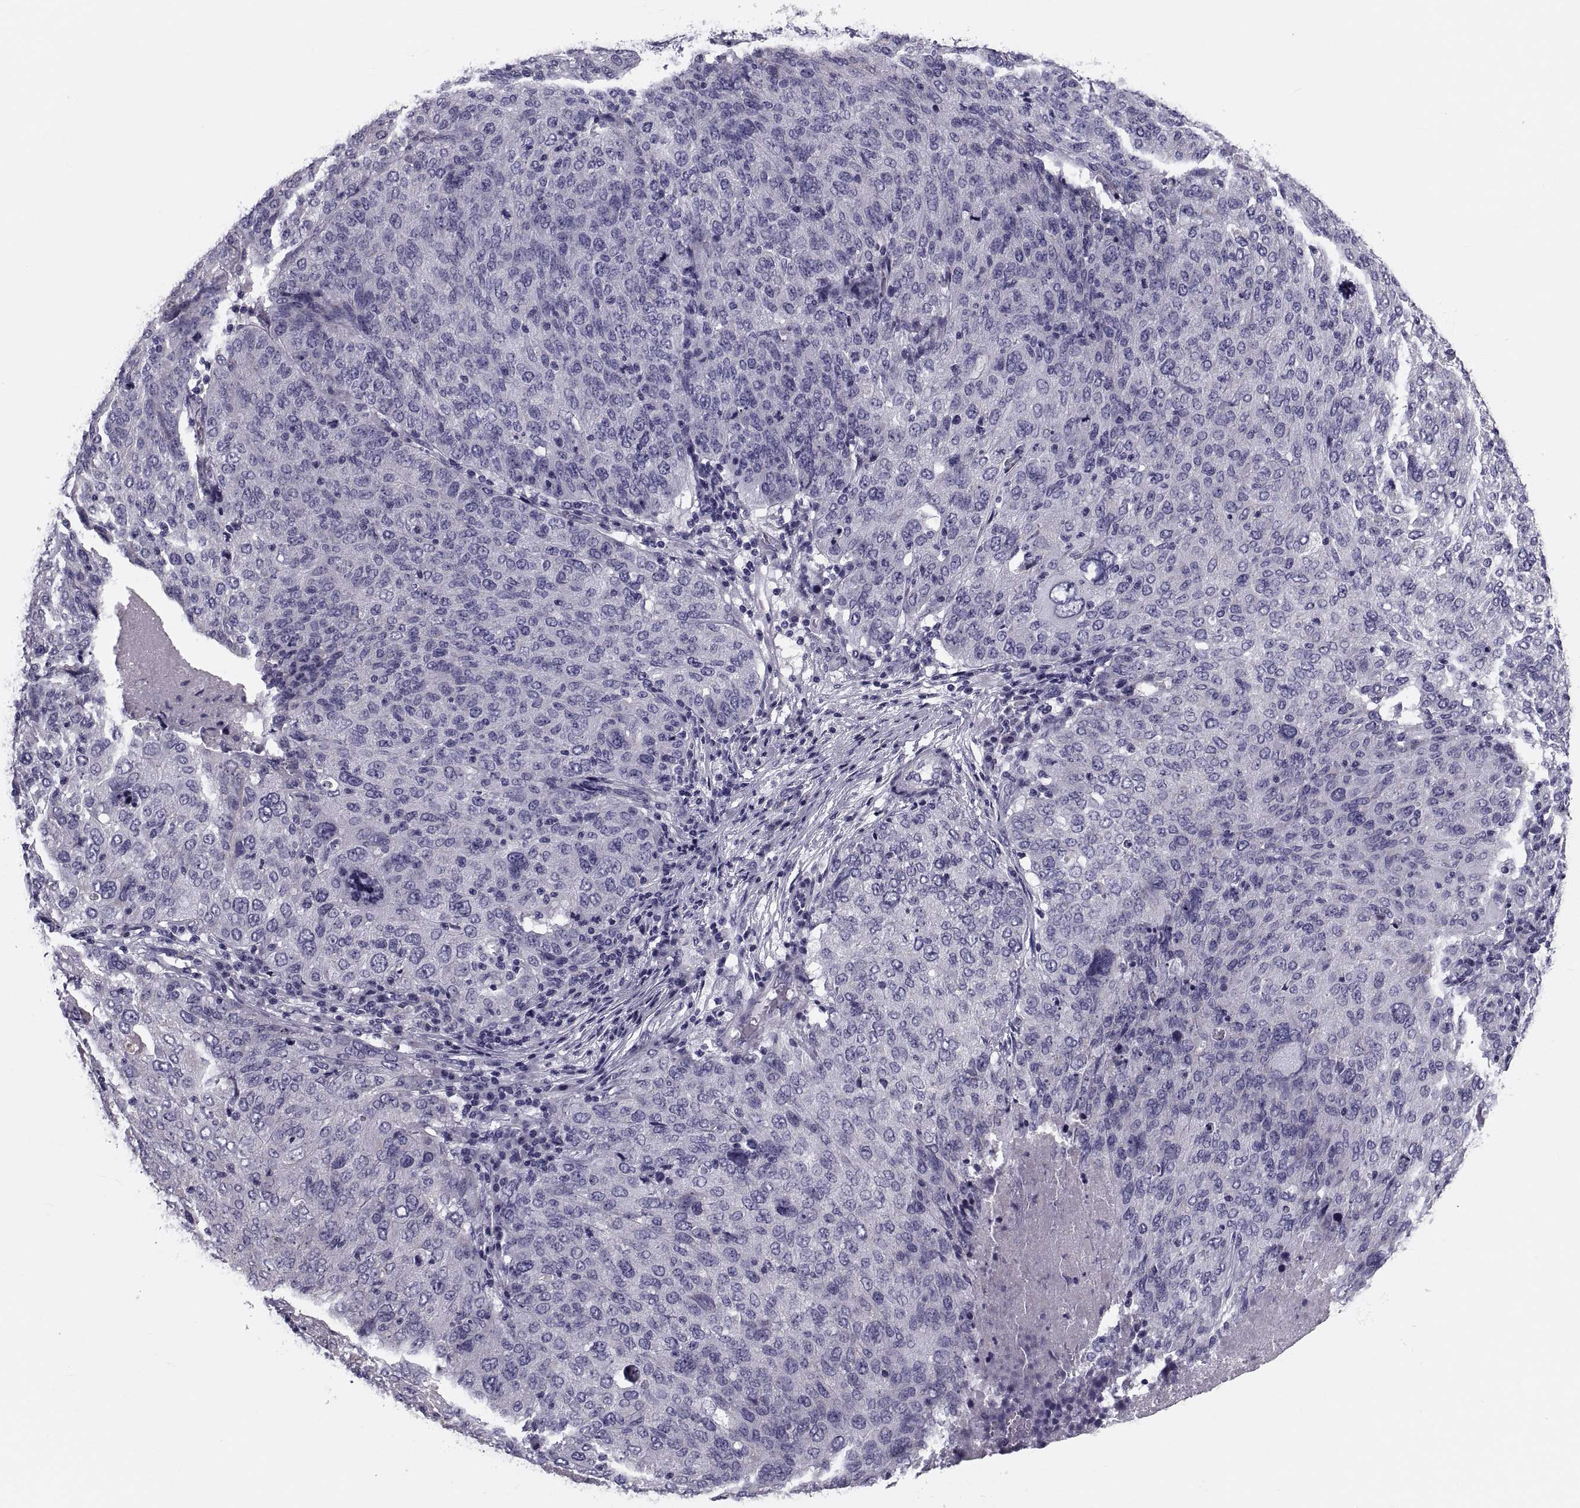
{"staining": {"intensity": "negative", "quantity": "none", "location": "none"}, "tissue": "ovarian cancer", "cell_type": "Tumor cells", "image_type": "cancer", "snomed": [{"axis": "morphology", "description": "Carcinoma, endometroid"}, {"axis": "topography", "description": "Ovary"}], "caption": "A histopathology image of human endometroid carcinoma (ovarian) is negative for staining in tumor cells. The staining is performed using DAB (3,3'-diaminobenzidine) brown chromogen with nuclei counter-stained in using hematoxylin.", "gene": "PDZRN4", "patient": {"sex": "female", "age": 58}}